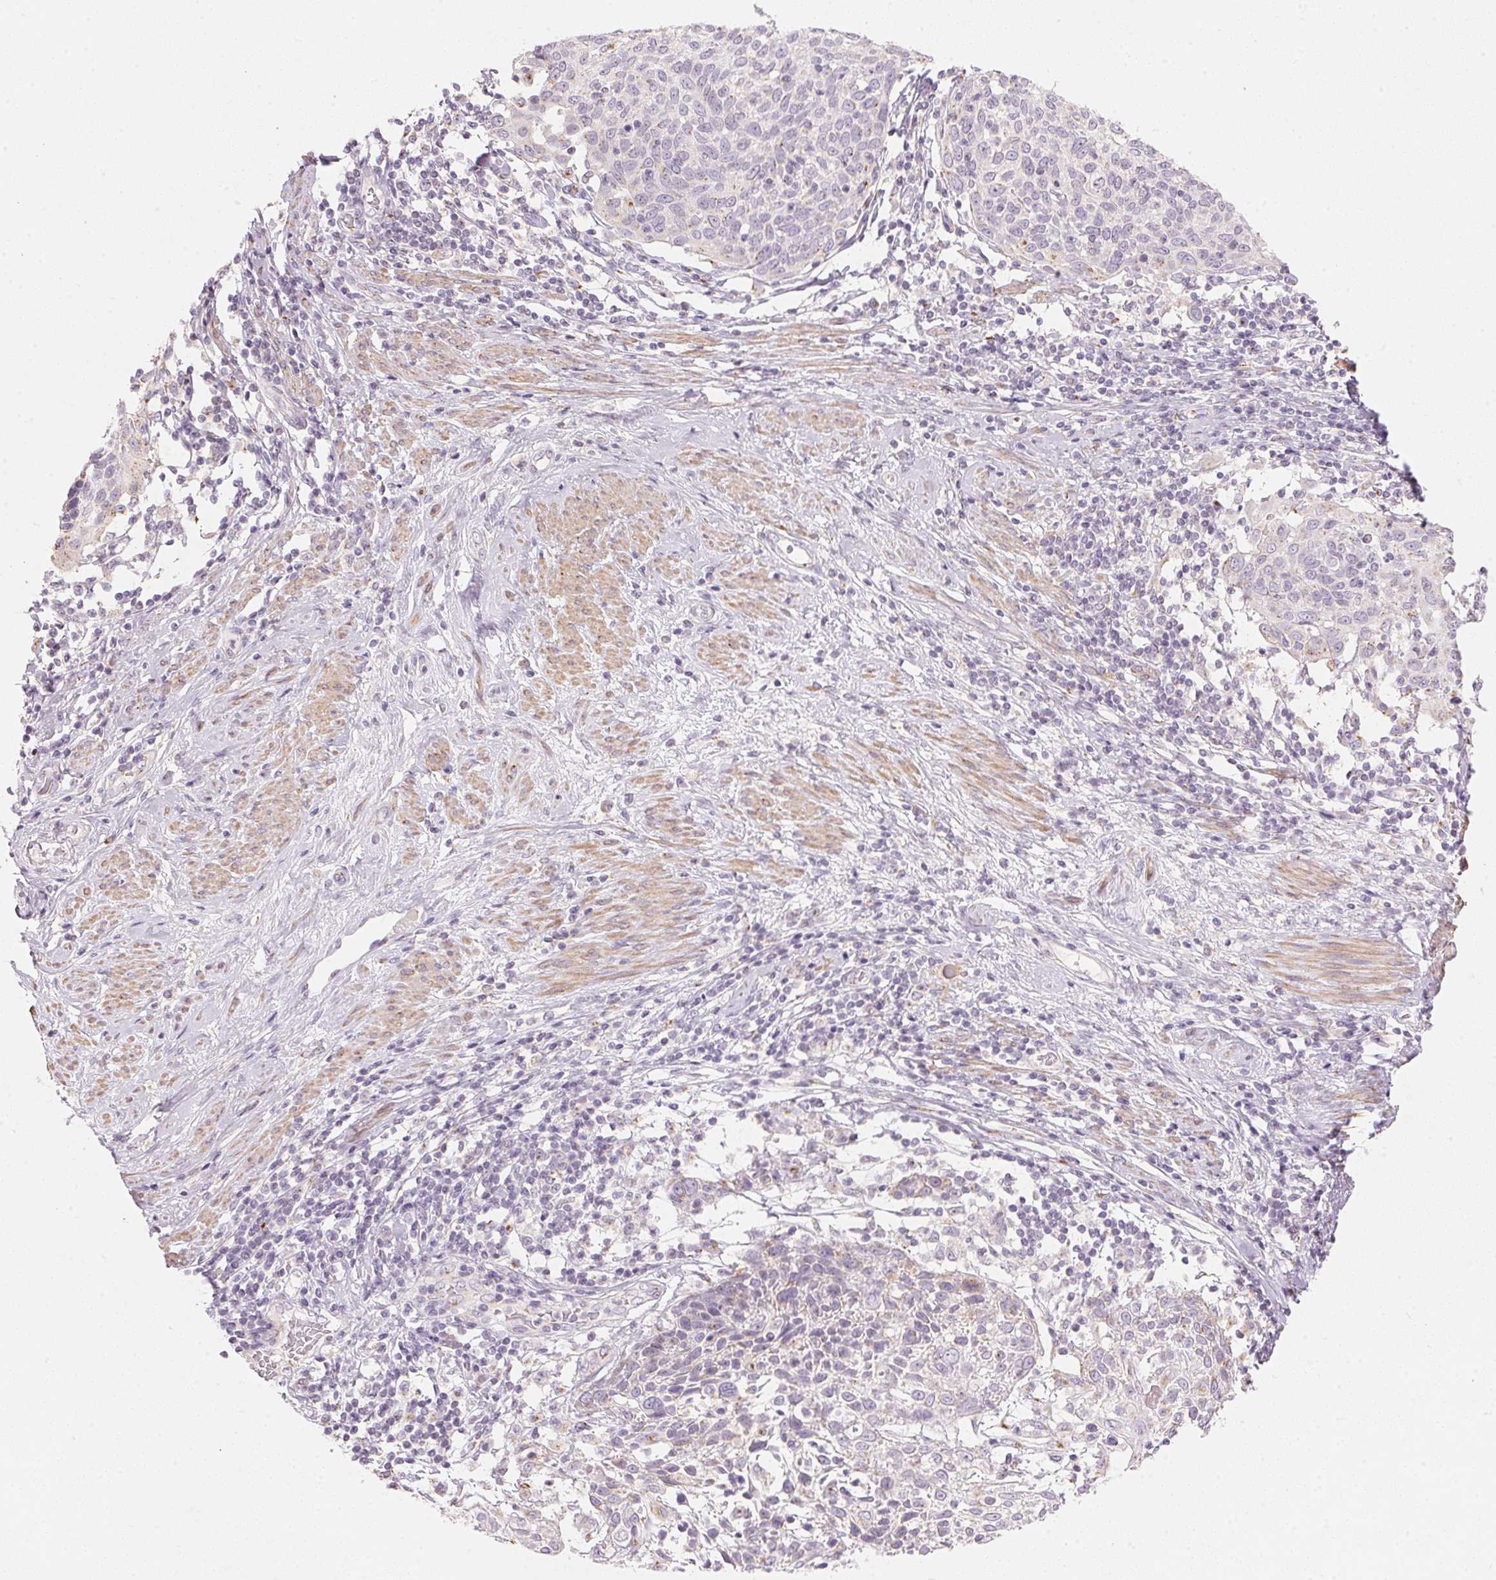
{"staining": {"intensity": "negative", "quantity": "none", "location": "none"}, "tissue": "cervical cancer", "cell_type": "Tumor cells", "image_type": "cancer", "snomed": [{"axis": "morphology", "description": "Squamous cell carcinoma, NOS"}, {"axis": "topography", "description": "Cervix"}], "caption": "This is a photomicrograph of IHC staining of squamous cell carcinoma (cervical), which shows no staining in tumor cells.", "gene": "DRAM2", "patient": {"sex": "female", "age": 61}}